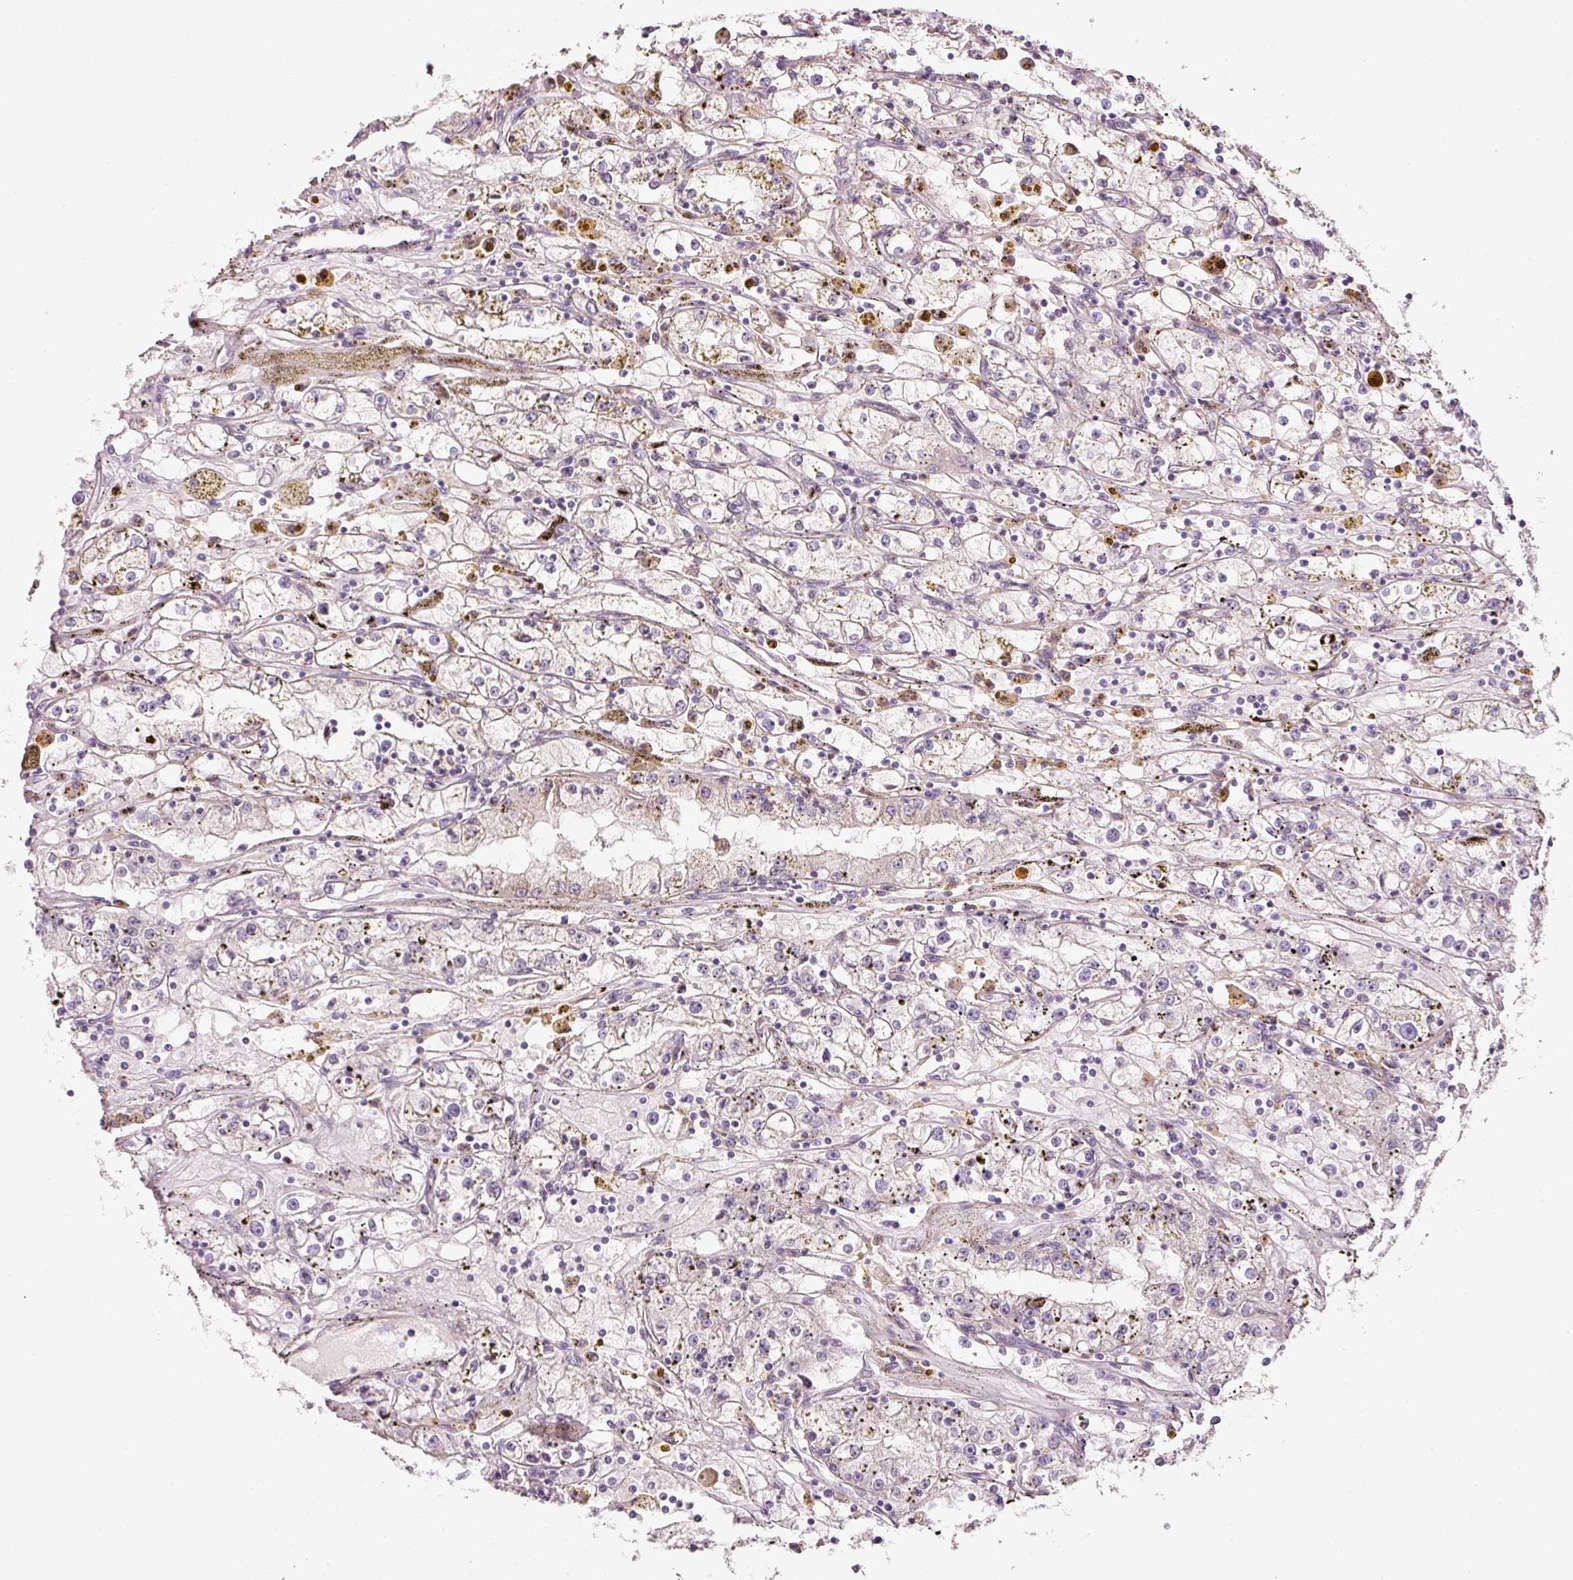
{"staining": {"intensity": "negative", "quantity": "none", "location": "none"}, "tissue": "renal cancer", "cell_type": "Tumor cells", "image_type": "cancer", "snomed": [{"axis": "morphology", "description": "Adenocarcinoma, NOS"}, {"axis": "topography", "description": "Kidney"}], "caption": "High magnification brightfield microscopy of renal cancer (adenocarcinoma) stained with DAB (3,3'-diaminobenzidine) (brown) and counterstained with hematoxylin (blue): tumor cells show no significant positivity.", "gene": "FAM78B", "patient": {"sex": "male", "age": 56}}